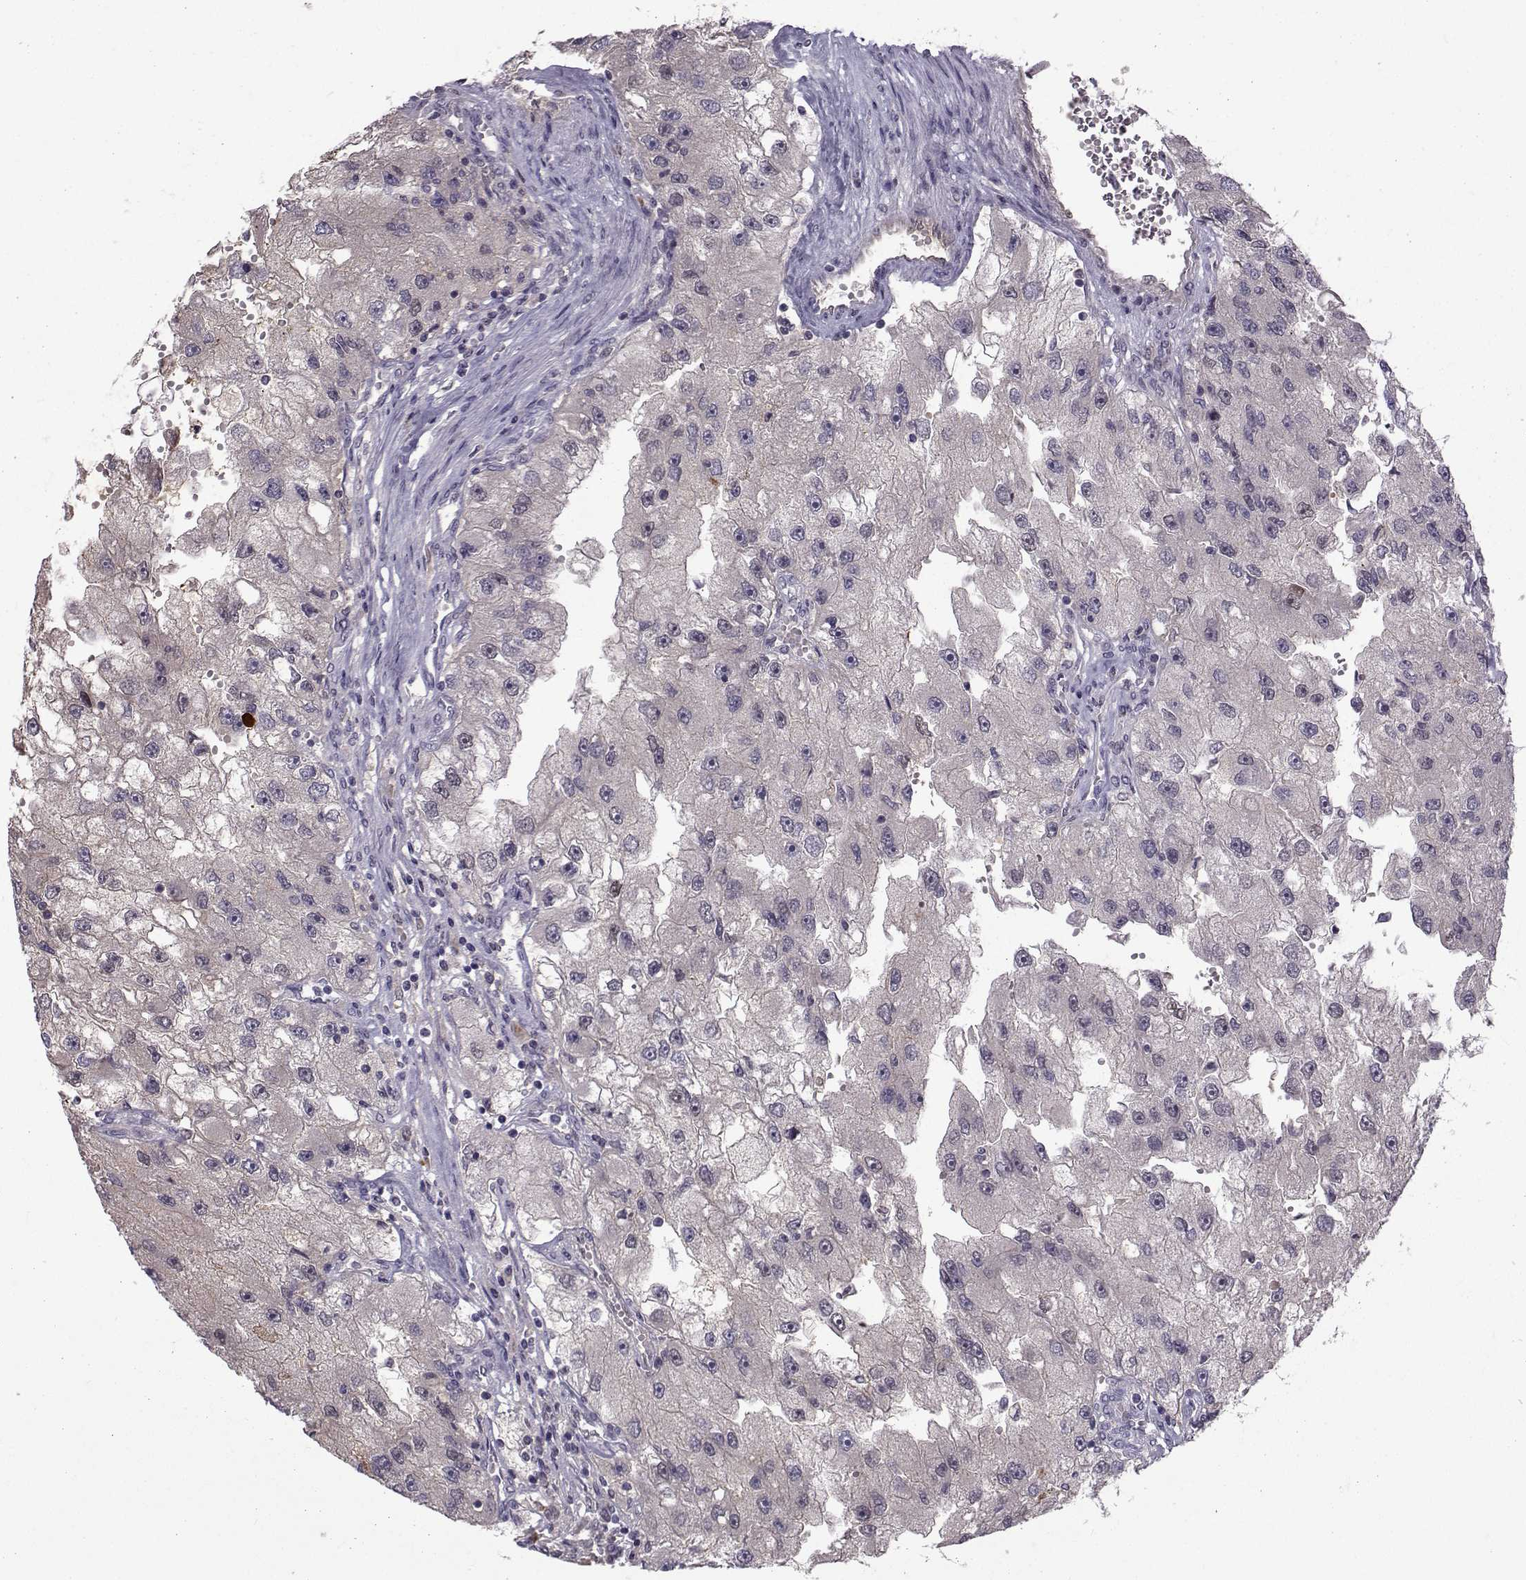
{"staining": {"intensity": "negative", "quantity": "none", "location": "none"}, "tissue": "renal cancer", "cell_type": "Tumor cells", "image_type": "cancer", "snomed": [{"axis": "morphology", "description": "Adenocarcinoma, NOS"}, {"axis": "topography", "description": "Kidney"}], "caption": "An image of adenocarcinoma (renal) stained for a protein reveals no brown staining in tumor cells. (DAB (3,3'-diaminobenzidine) immunohistochemistry with hematoxylin counter stain).", "gene": "TNFRSF11B", "patient": {"sex": "male", "age": 63}}